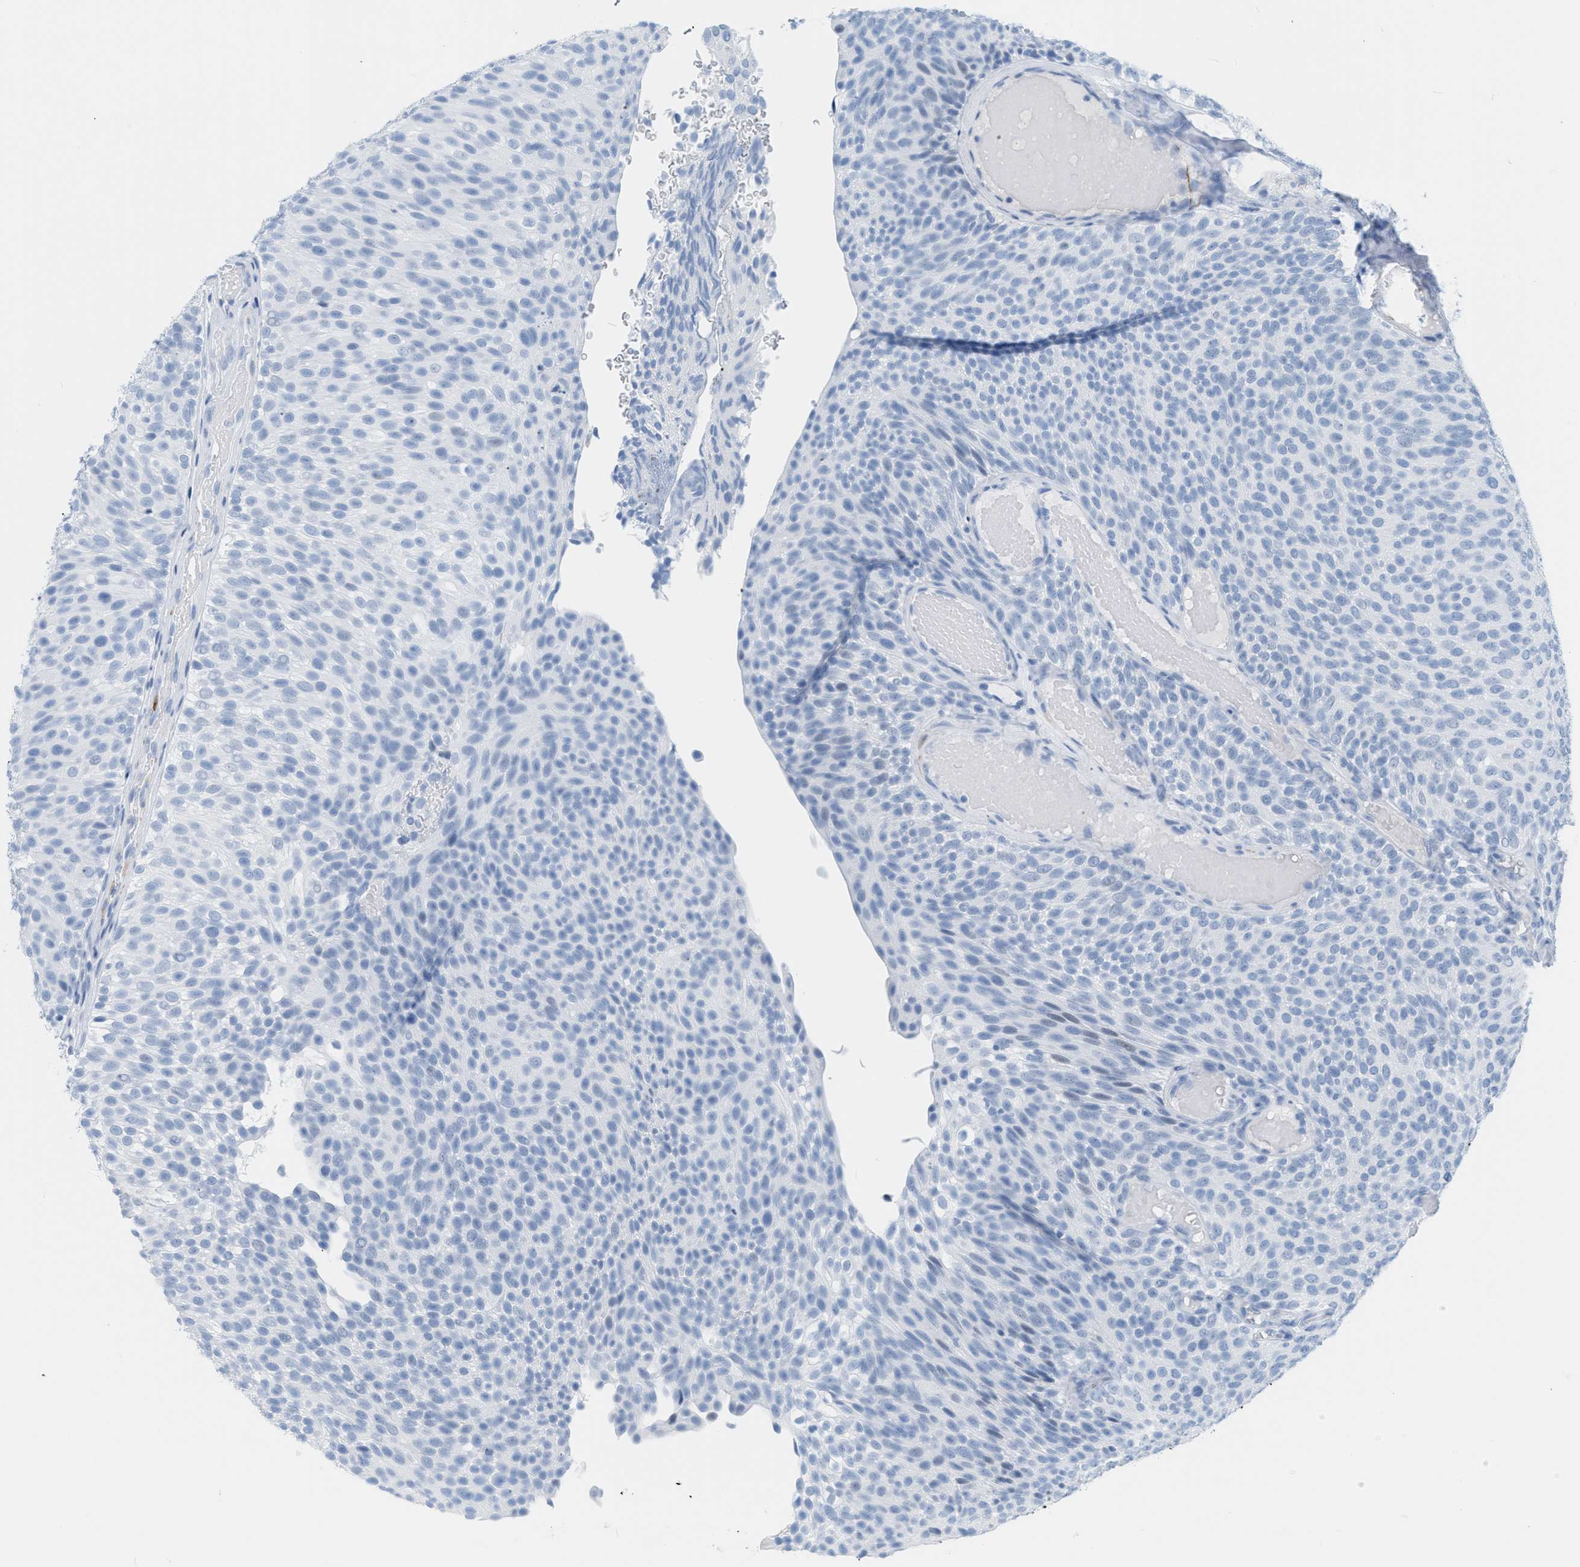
{"staining": {"intensity": "negative", "quantity": "none", "location": "none"}, "tissue": "urothelial cancer", "cell_type": "Tumor cells", "image_type": "cancer", "snomed": [{"axis": "morphology", "description": "Urothelial carcinoma, Low grade"}, {"axis": "topography", "description": "Urinary bladder"}], "caption": "Tumor cells show no significant expression in low-grade urothelial carcinoma. (DAB (3,3'-diaminobenzidine) immunohistochemistry (IHC) visualized using brightfield microscopy, high magnification).", "gene": "DES", "patient": {"sex": "male", "age": 78}}